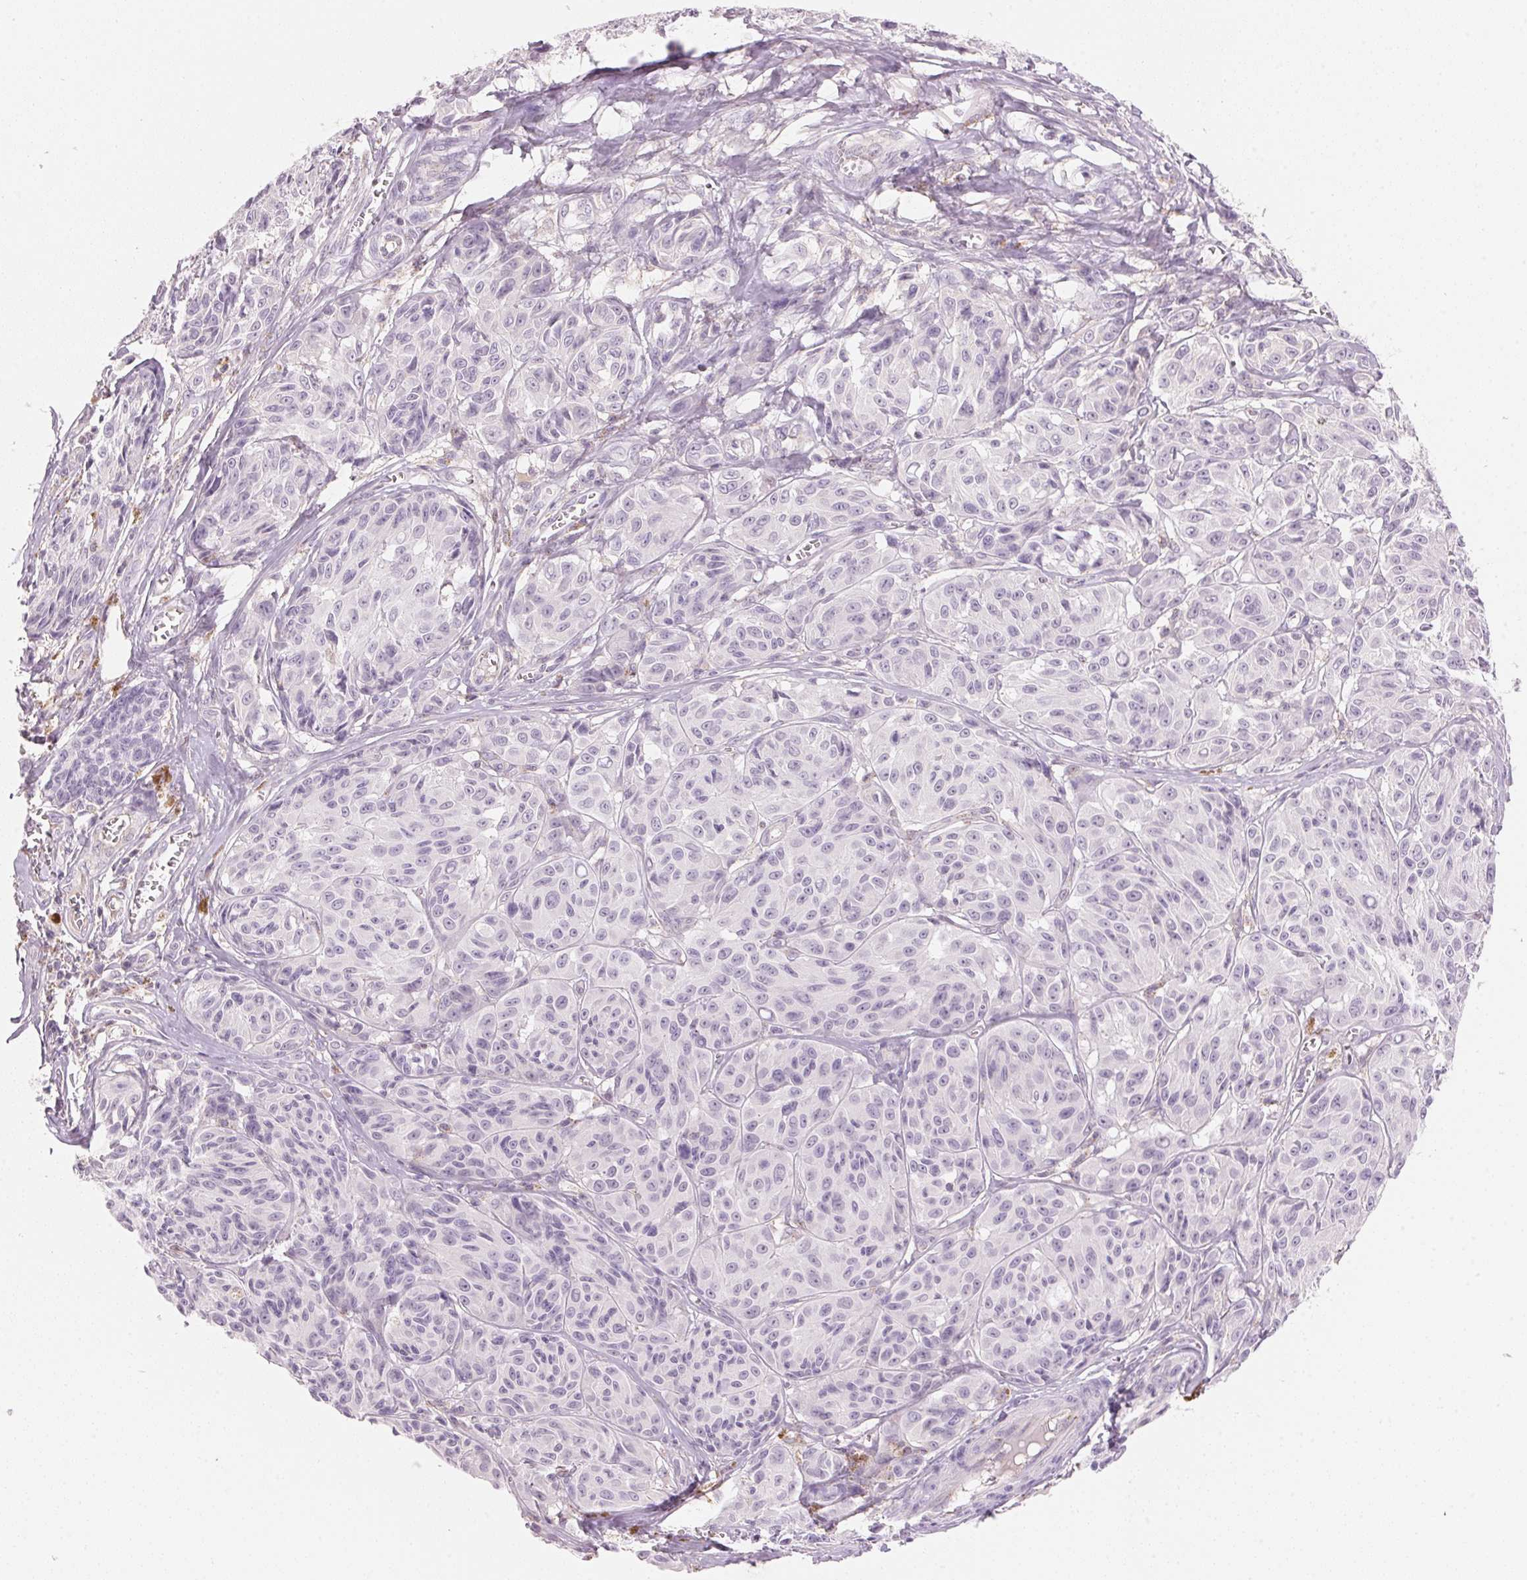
{"staining": {"intensity": "negative", "quantity": "none", "location": "none"}, "tissue": "melanoma", "cell_type": "Tumor cells", "image_type": "cancer", "snomed": [{"axis": "morphology", "description": "Malignant melanoma, NOS"}, {"axis": "topography", "description": "Skin"}], "caption": "Image shows no significant protein positivity in tumor cells of melanoma.", "gene": "HOXB13", "patient": {"sex": "male", "age": 91}}